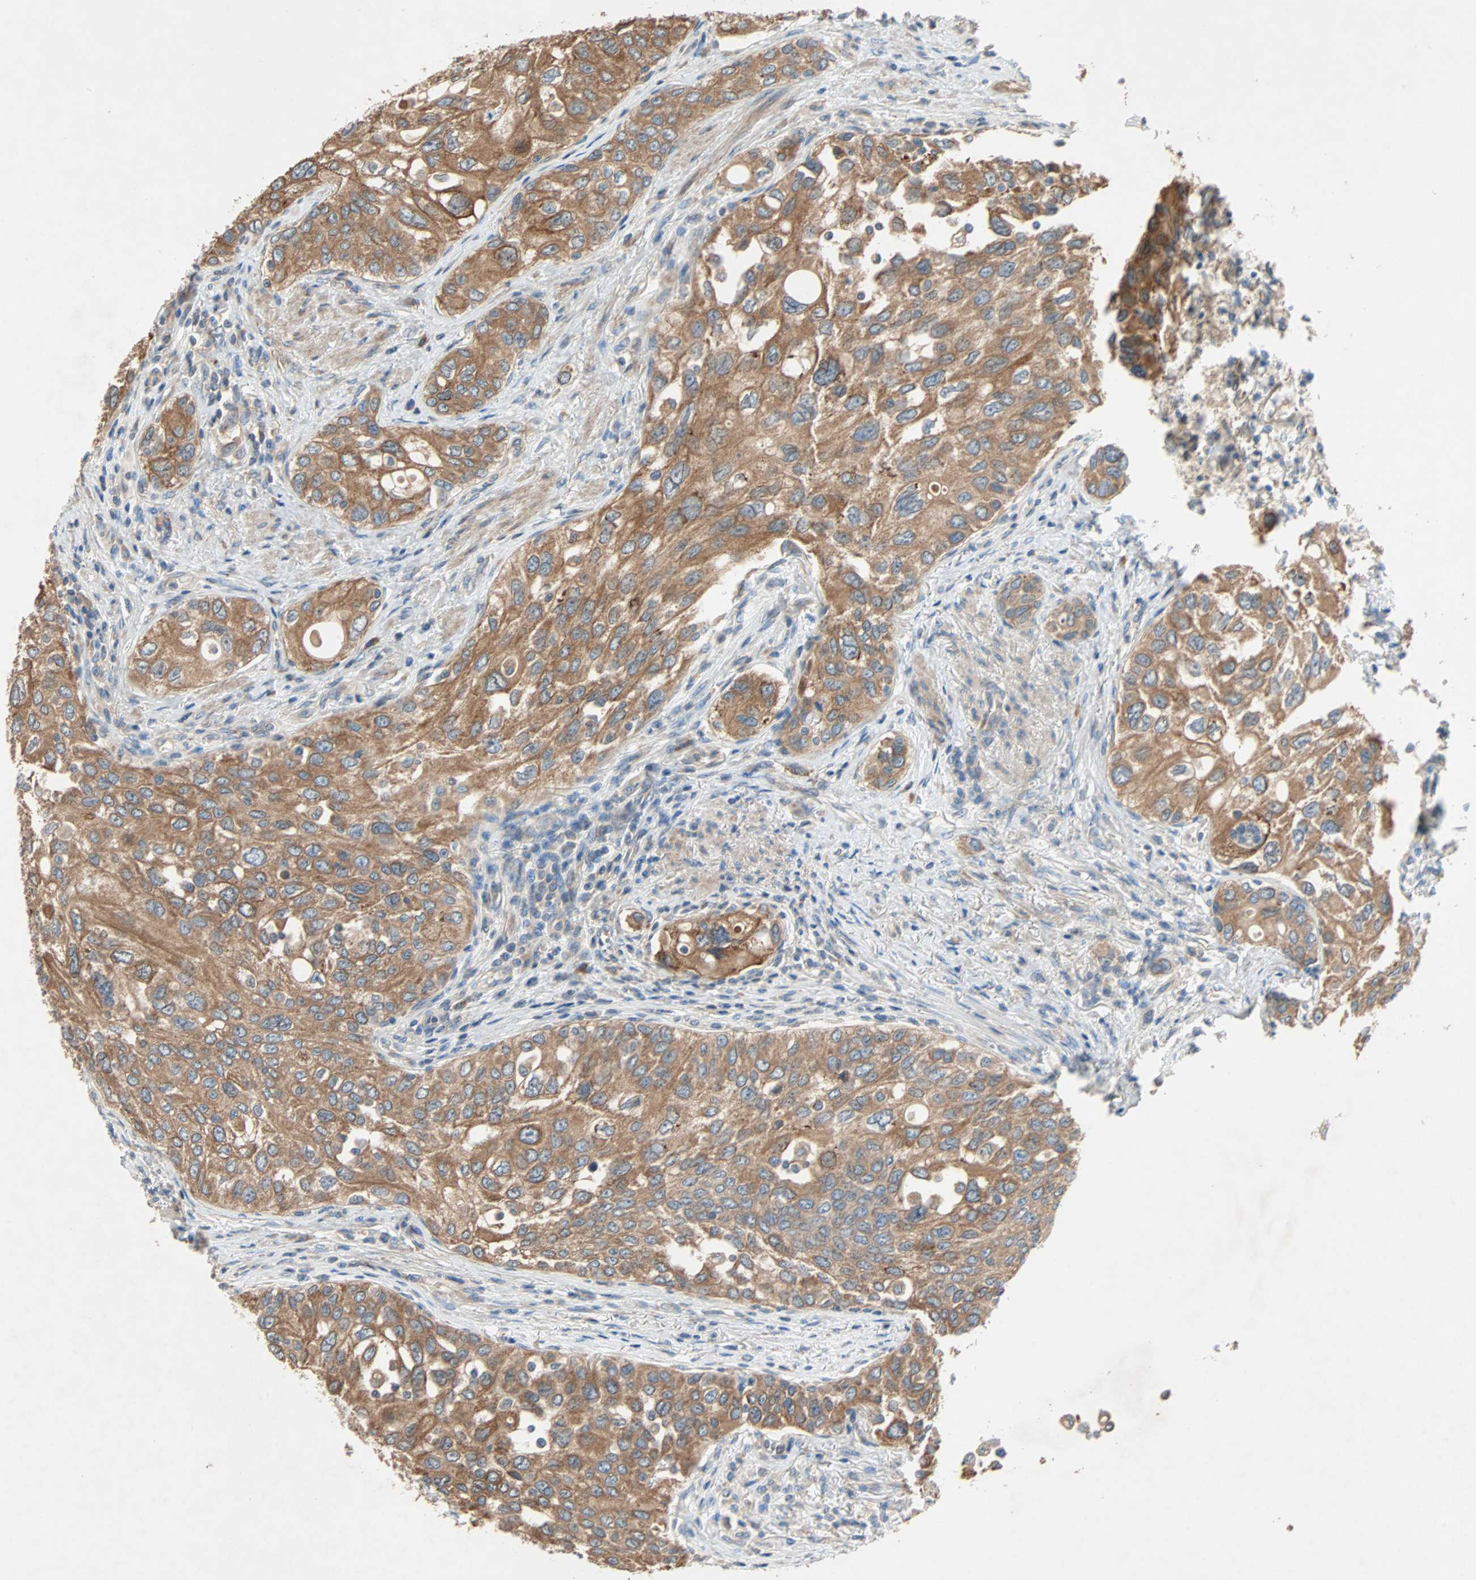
{"staining": {"intensity": "moderate", "quantity": ">75%", "location": "cytoplasmic/membranous"}, "tissue": "urothelial cancer", "cell_type": "Tumor cells", "image_type": "cancer", "snomed": [{"axis": "morphology", "description": "Urothelial carcinoma, High grade"}, {"axis": "topography", "description": "Urinary bladder"}], "caption": "Immunohistochemistry micrograph of neoplastic tissue: human urothelial cancer stained using immunohistochemistry (IHC) exhibits medium levels of moderate protein expression localized specifically in the cytoplasmic/membranous of tumor cells, appearing as a cytoplasmic/membranous brown color.", "gene": "XYLT1", "patient": {"sex": "female", "age": 56}}